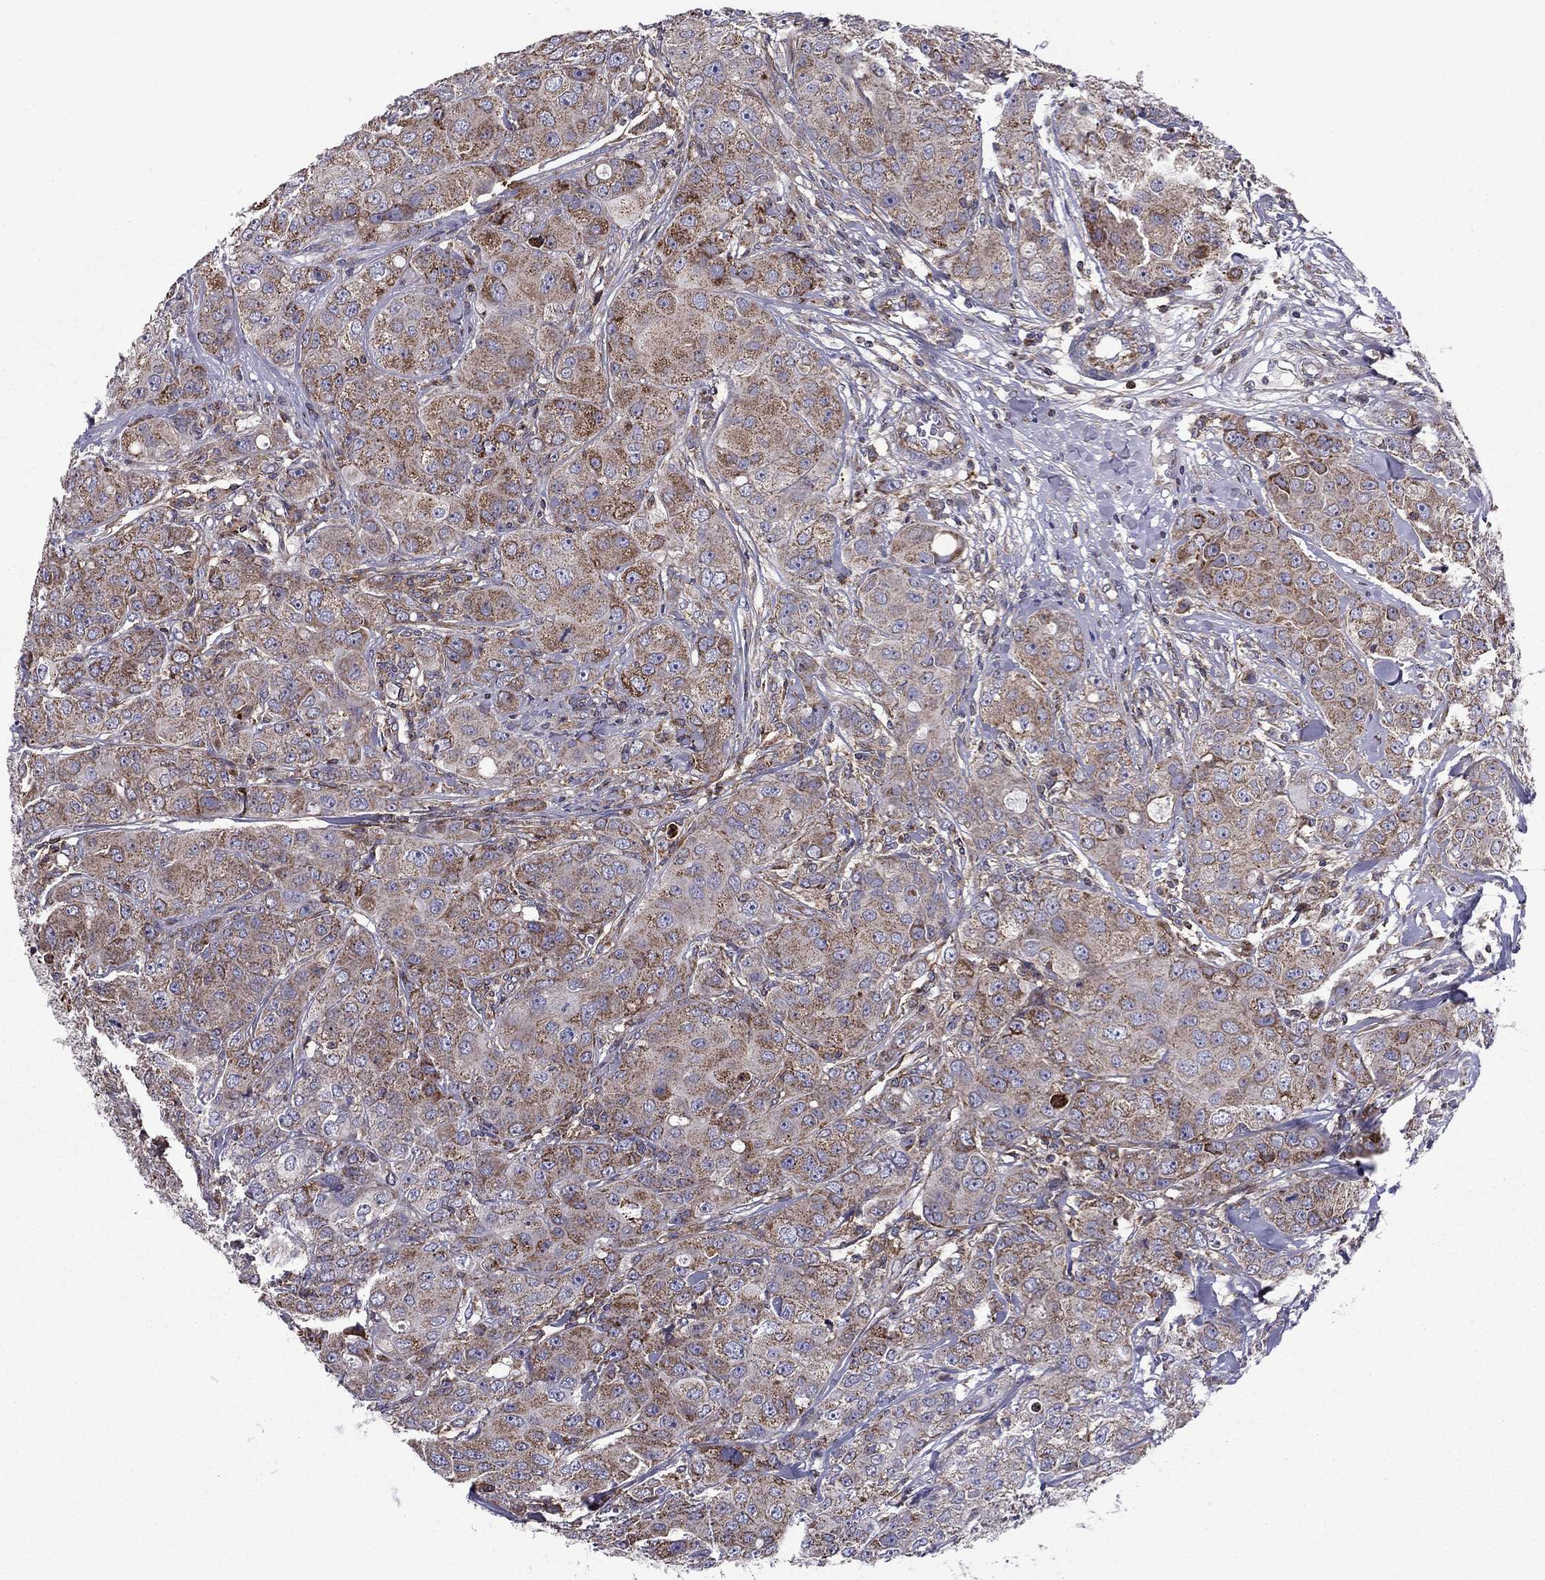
{"staining": {"intensity": "moderate", "quantity": ">75%", "location": "cytoplasmic/membranous"}, "tissue": "breast cancer", "cell_type": "Tumor cells", "image_type": "cancer", "snomed": [{"axis": "morphology", "description": "Duct carcinoma"}, {"axis": "topography", "description": "Breast"}], "caption": "A brown stain highlights moderate cytoplasmic/membranous staining of a protein in infiltrating ductal carcinoma (breast) tumor cells.", "gene": "ALG6", "patient": {"sex": "female", "age": 43}}